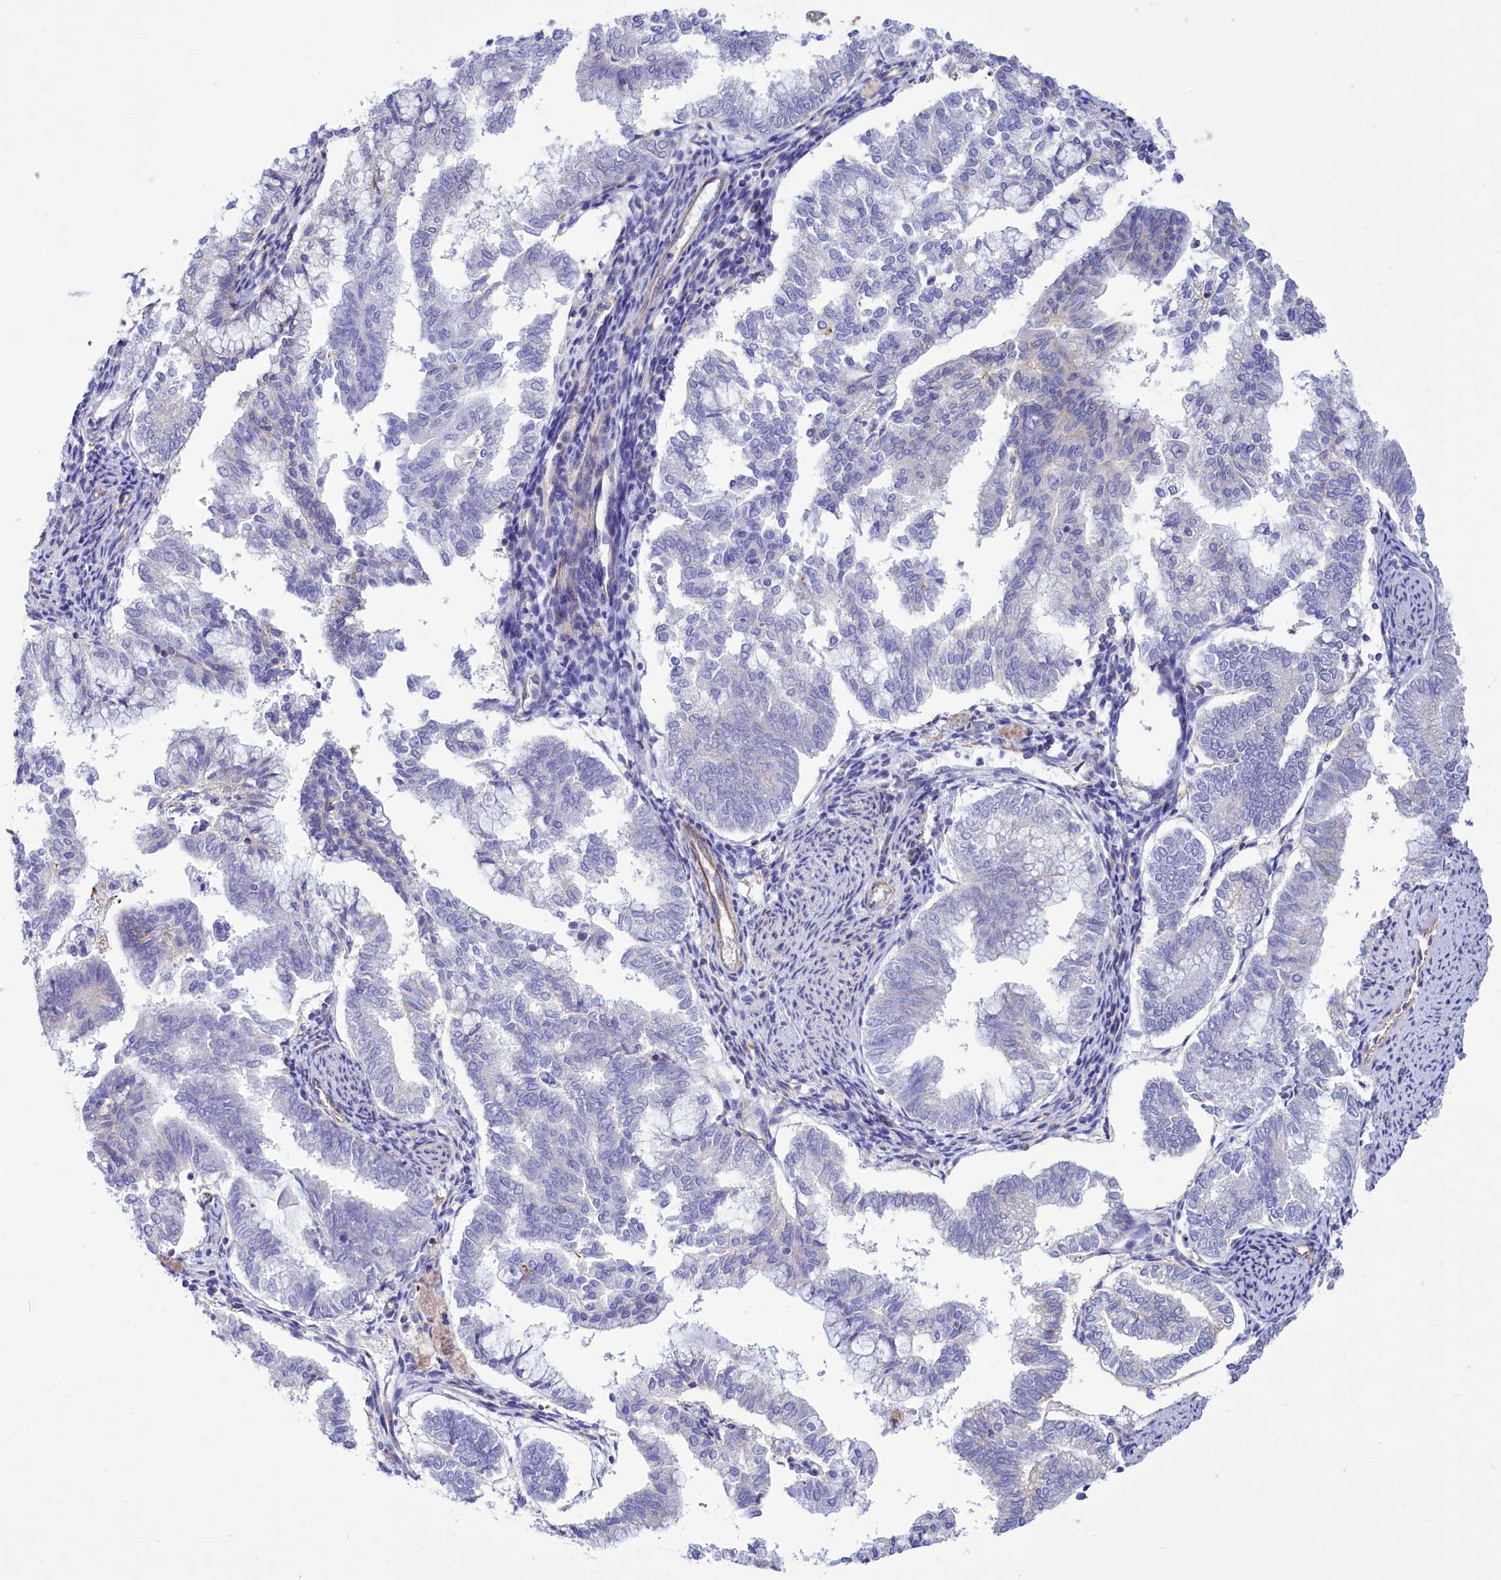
{"staining": {"intensity": "negative", "quantity": "none", "location": "none"}, "tissue": "endometrial cancer", "cell_type": "Tumor cells", "image_type": "cancer", "snomed": [{"axis": "morphology", "description": "Adenocarcinoma, NOS"}, {"axis": "topography", "description": "Endometrium"}], "caption": "A high-resolution histopathology image shows IHC staining of endometrial cancer, which reveals no significant staining in tumor cells.", "gene": "CD99", "patient": {"sex": "female", "age": 79}}